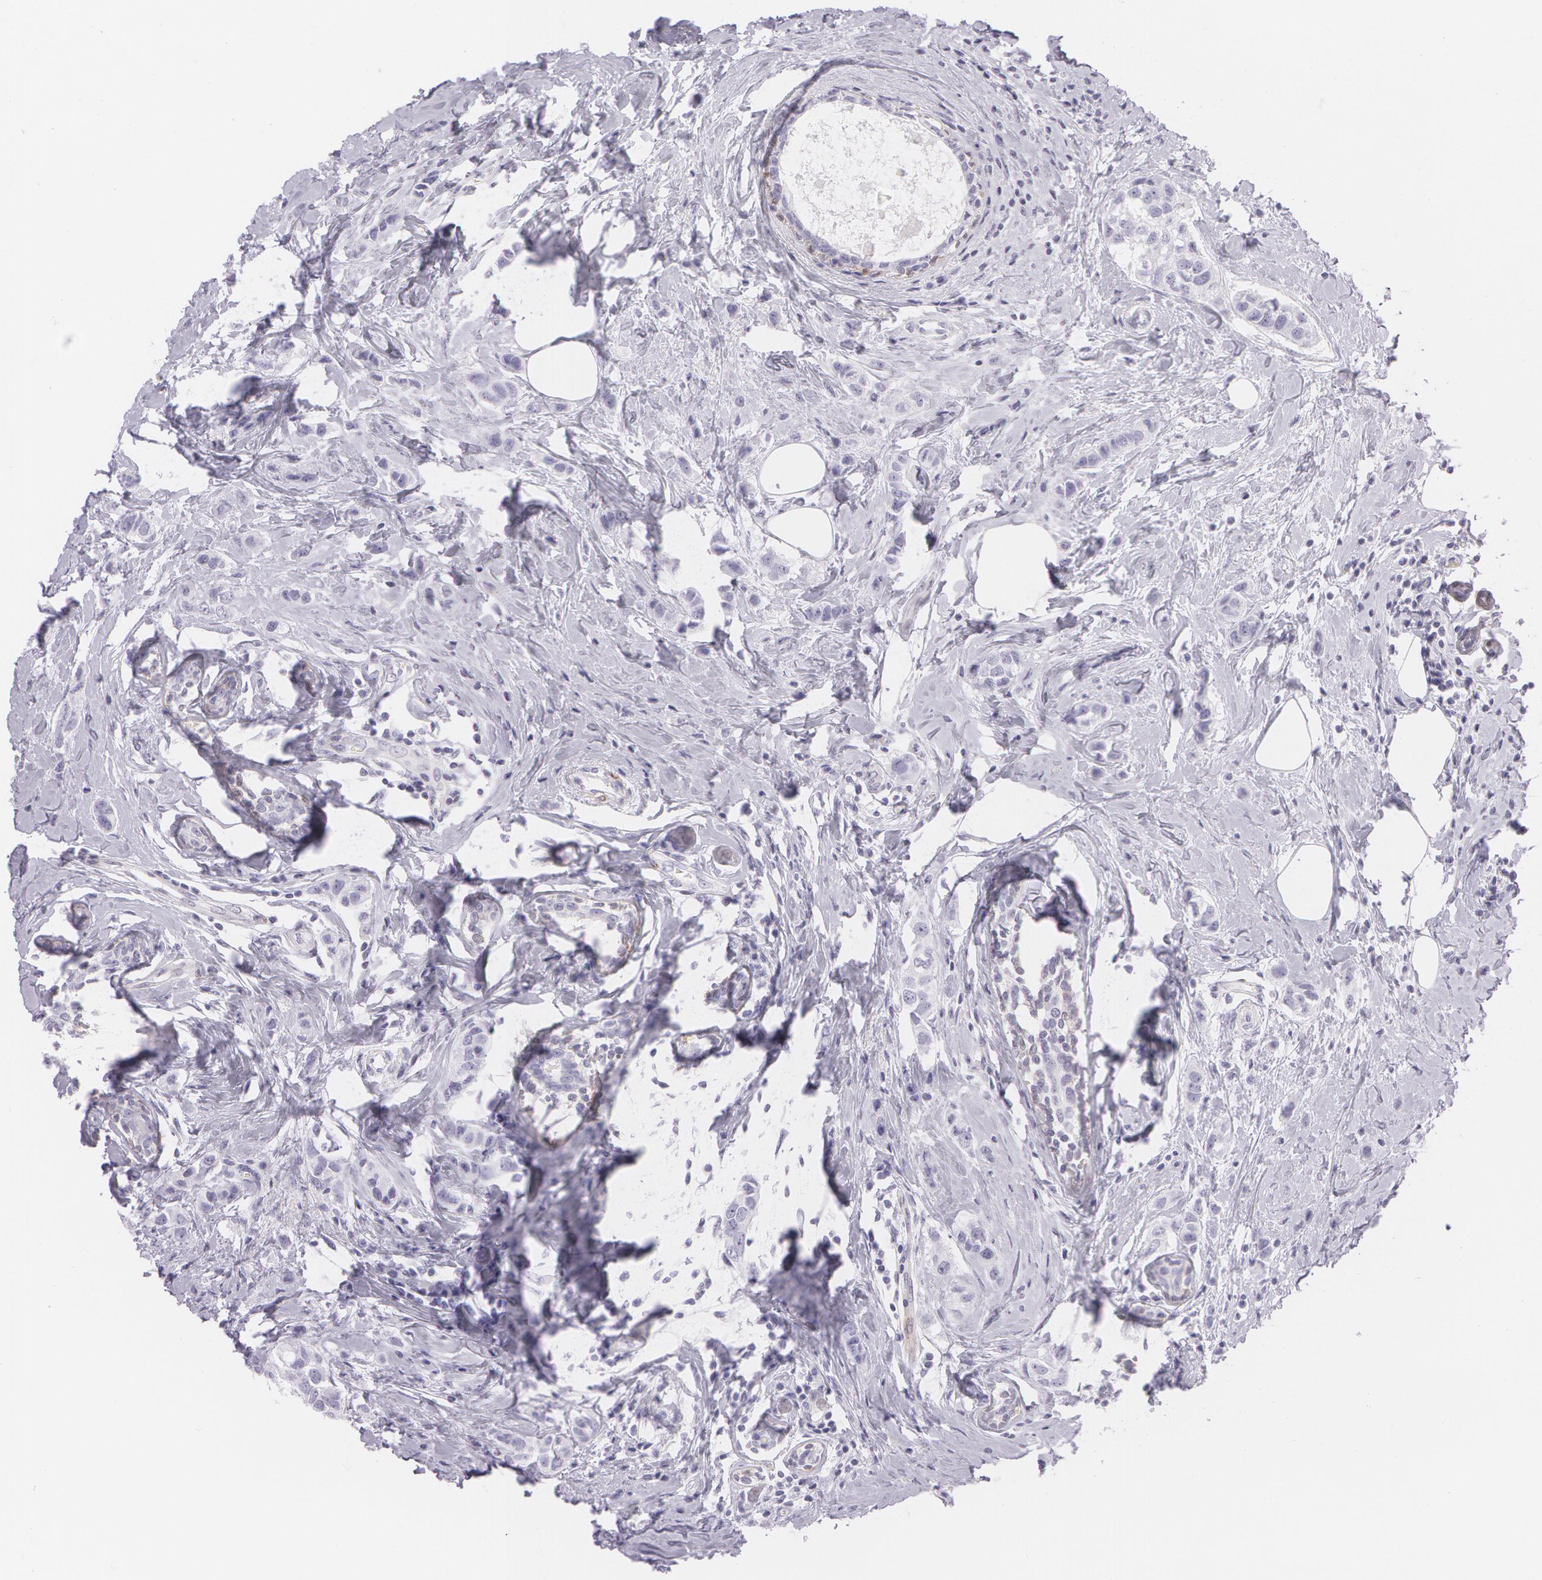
{"staining": {"intensity": "negative", "quantity": "none", "location": "none"}, "tissue": "breast cancer", "cell_type": "Tumor cells", "image_type": "cancer", "snomed": [{"axis": "morphology", "description": "Normal tissue, NOS"}, {"axis": "morphology", "description": "Duct carcinoma"}, {"axis": "topography", "description": "Breast"}], "caption": "Breast cancer was stained to show a protein in brown. There is no significant positivity in tumor cells.", "gene": "SNCG", "patient": {"sex": "female", "age": 50}}